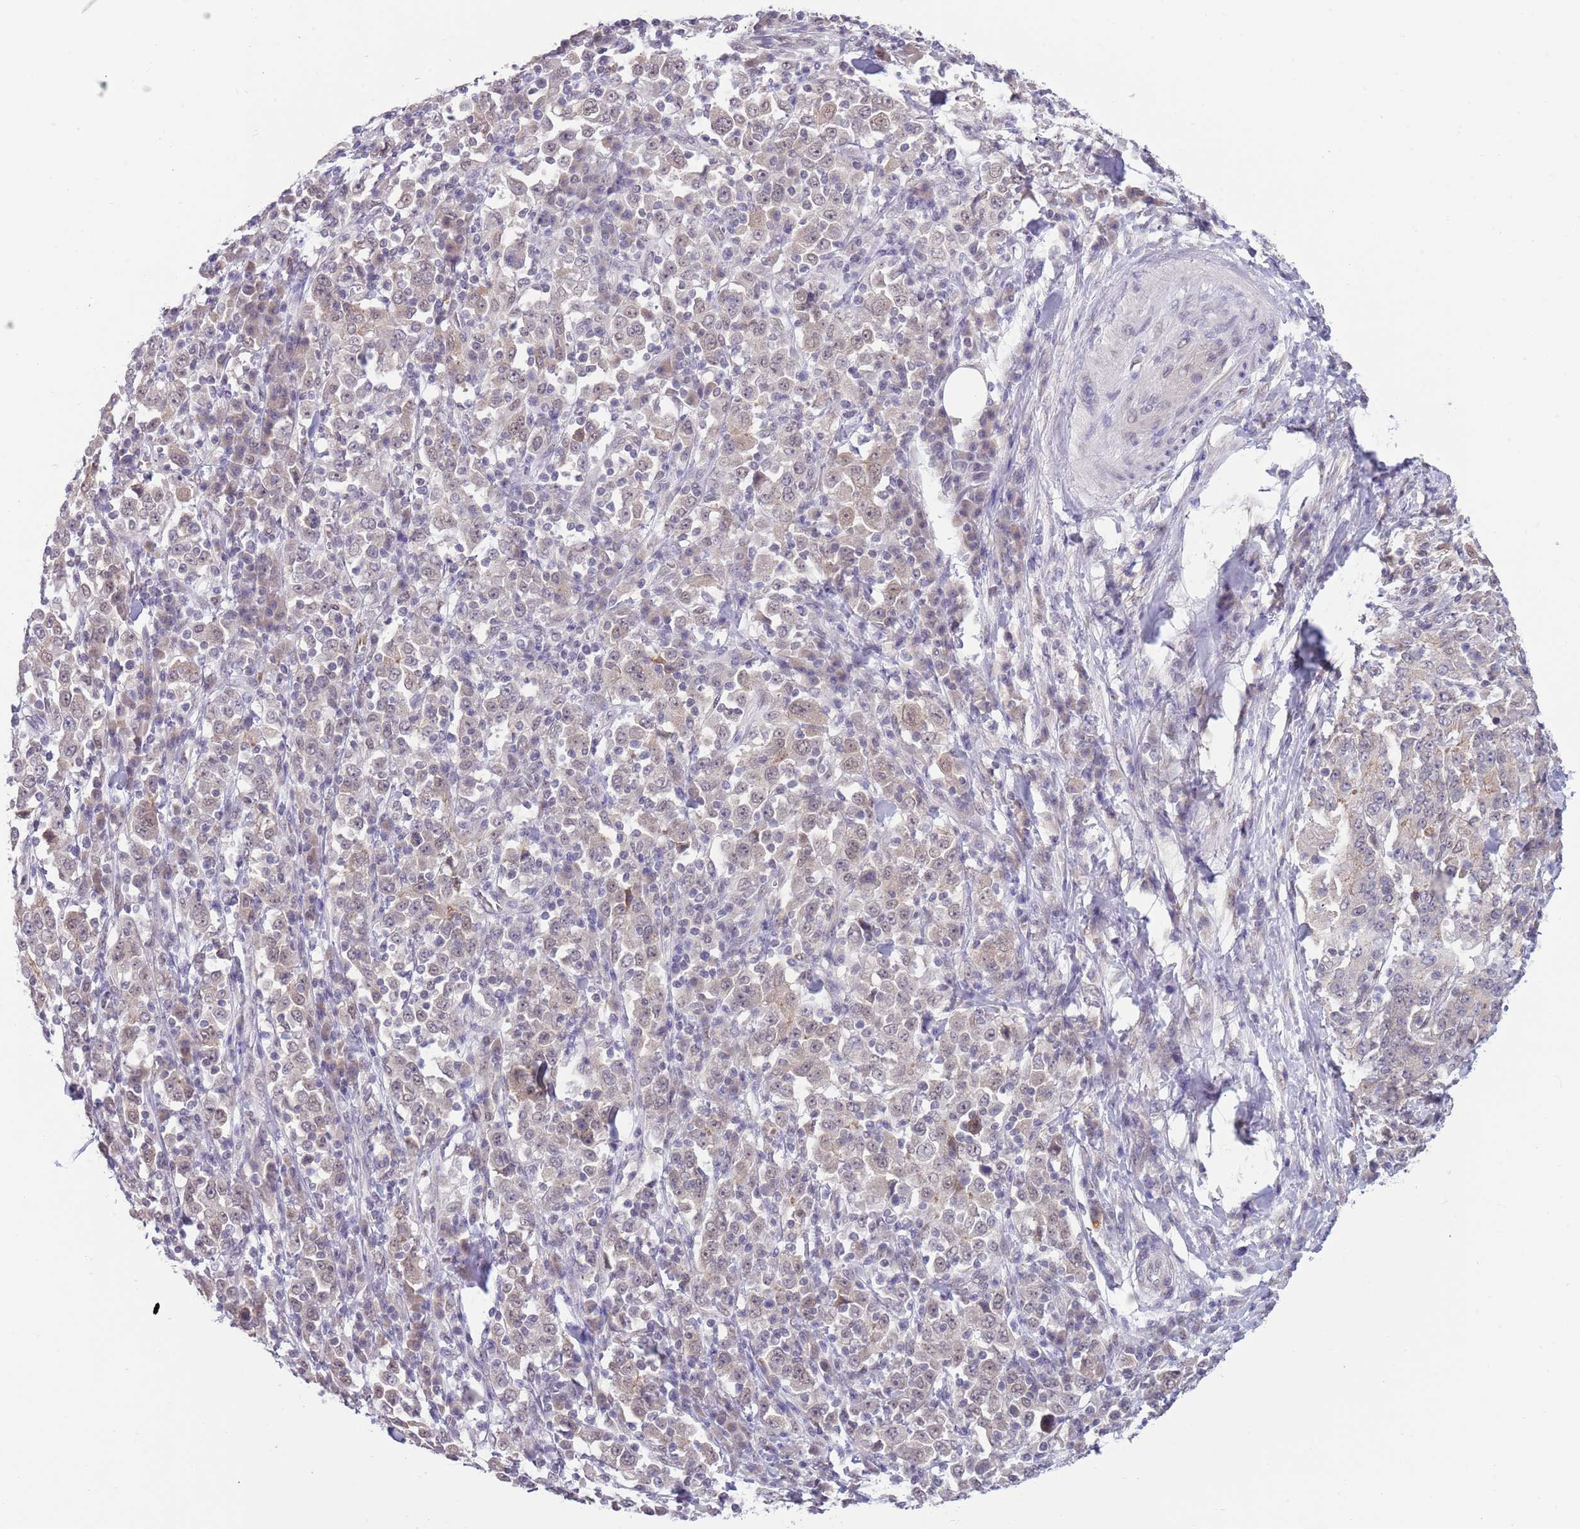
{"staining": {"intensity": "negative", "quantity": "none", "location": "none"}, "tissue": "stomach cancer", "cell_type": "Tumor cells", "image_type": "cancer", "snomed": [{"axis": "morphology", "description": "Normal tissue, NOS"}, {"axis": "morphology", "description": "Adenocarcinoma, NOS"}, {"axis": "topography", "description": "Stomach, upper"}, {"axis": "topography", "description": "Stomach"}], "caption": "The IHC histopathology image has no significant expression in tumor cells of stomach cancer (adenocarcinoma) tissue. (DAB (3,3'-diaminobenzidine) immunohistochemistry with hematoxylin counter stain).", "gene": "TM2D1", "patient": {"sex": "male", "age": 59}}